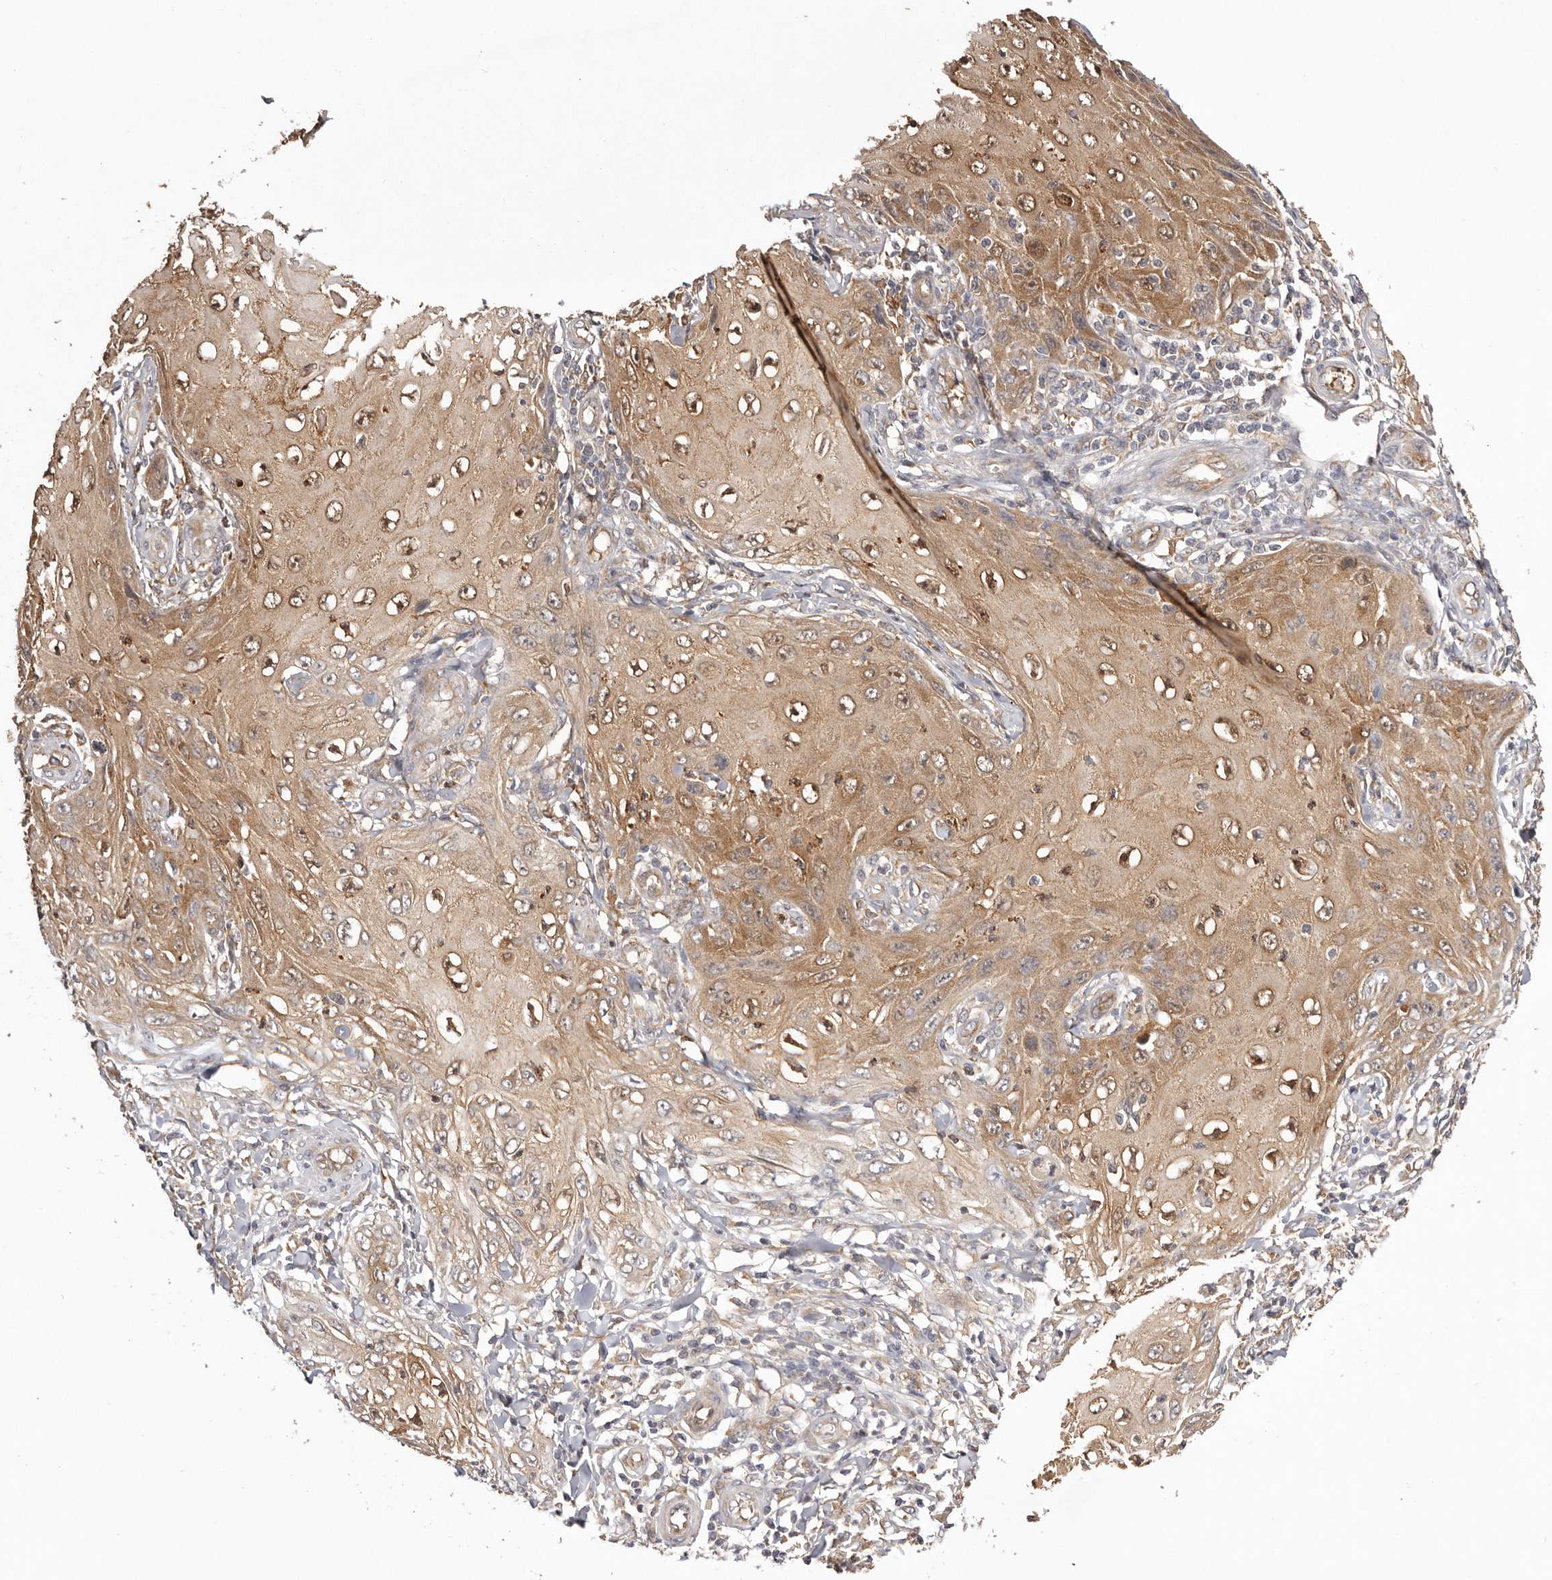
{"staining": {"intensity": "moderate", "quantity": ">75%", "location": "cytoplasmic/membranous,nuclear"}, "tissue": "skin cancer", "cell_type": "Tumor cells", "image_type": "cancer", "snomed": [{"axis": "morphology", "description": "Squamous cell carcinoma, NOS"}, {"axis": "topography", "description": "Skin"}], "caption": "Skin cancer (squamous cell carcinoma) stained for a protein (brown) demonstrates moderate cytoplasmic/membranous and nuclear positive positivity in approximately >75% of tumor cells.", "gene": "UBR2", "patient": {"sex": "female", "age": 73}}